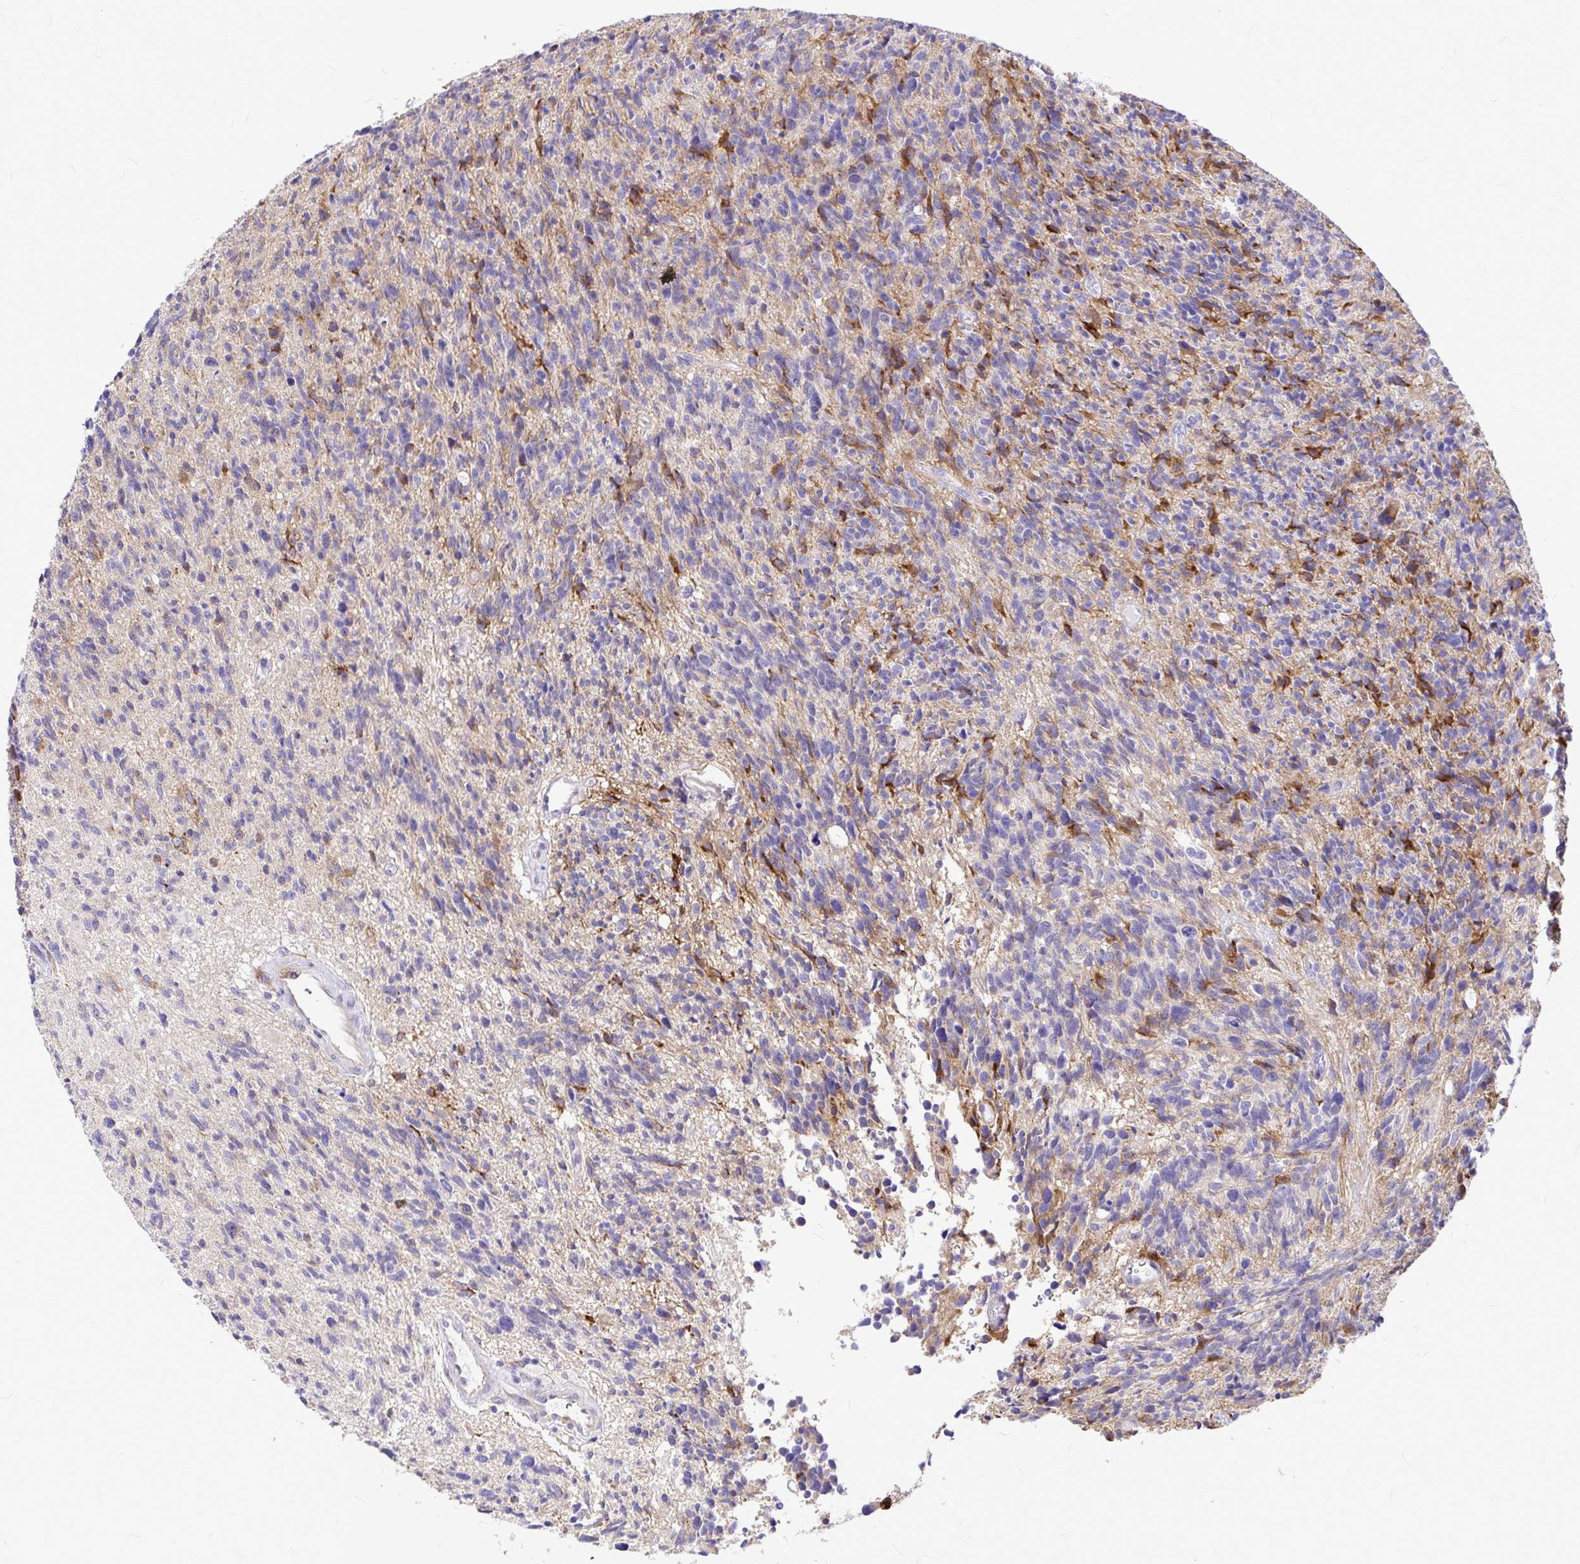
{"staining": {"intensity": "negative", "quantity": "none", "location": "none"}, "tissue": "glioma", "cell_type": "Tumor cells", "image_type": "cancer", "snomed": [{"axis": "morphology", "description": "Glioma, malignant, High grade"}, {"axis": "topography", "description": "Brain"}], "caption": "A photomicrograph of human malignant high-grade glioma is negative for staining in tumor cells.", "gene": "GABBR2", "patient": {"sex": "male", "age": 29}}